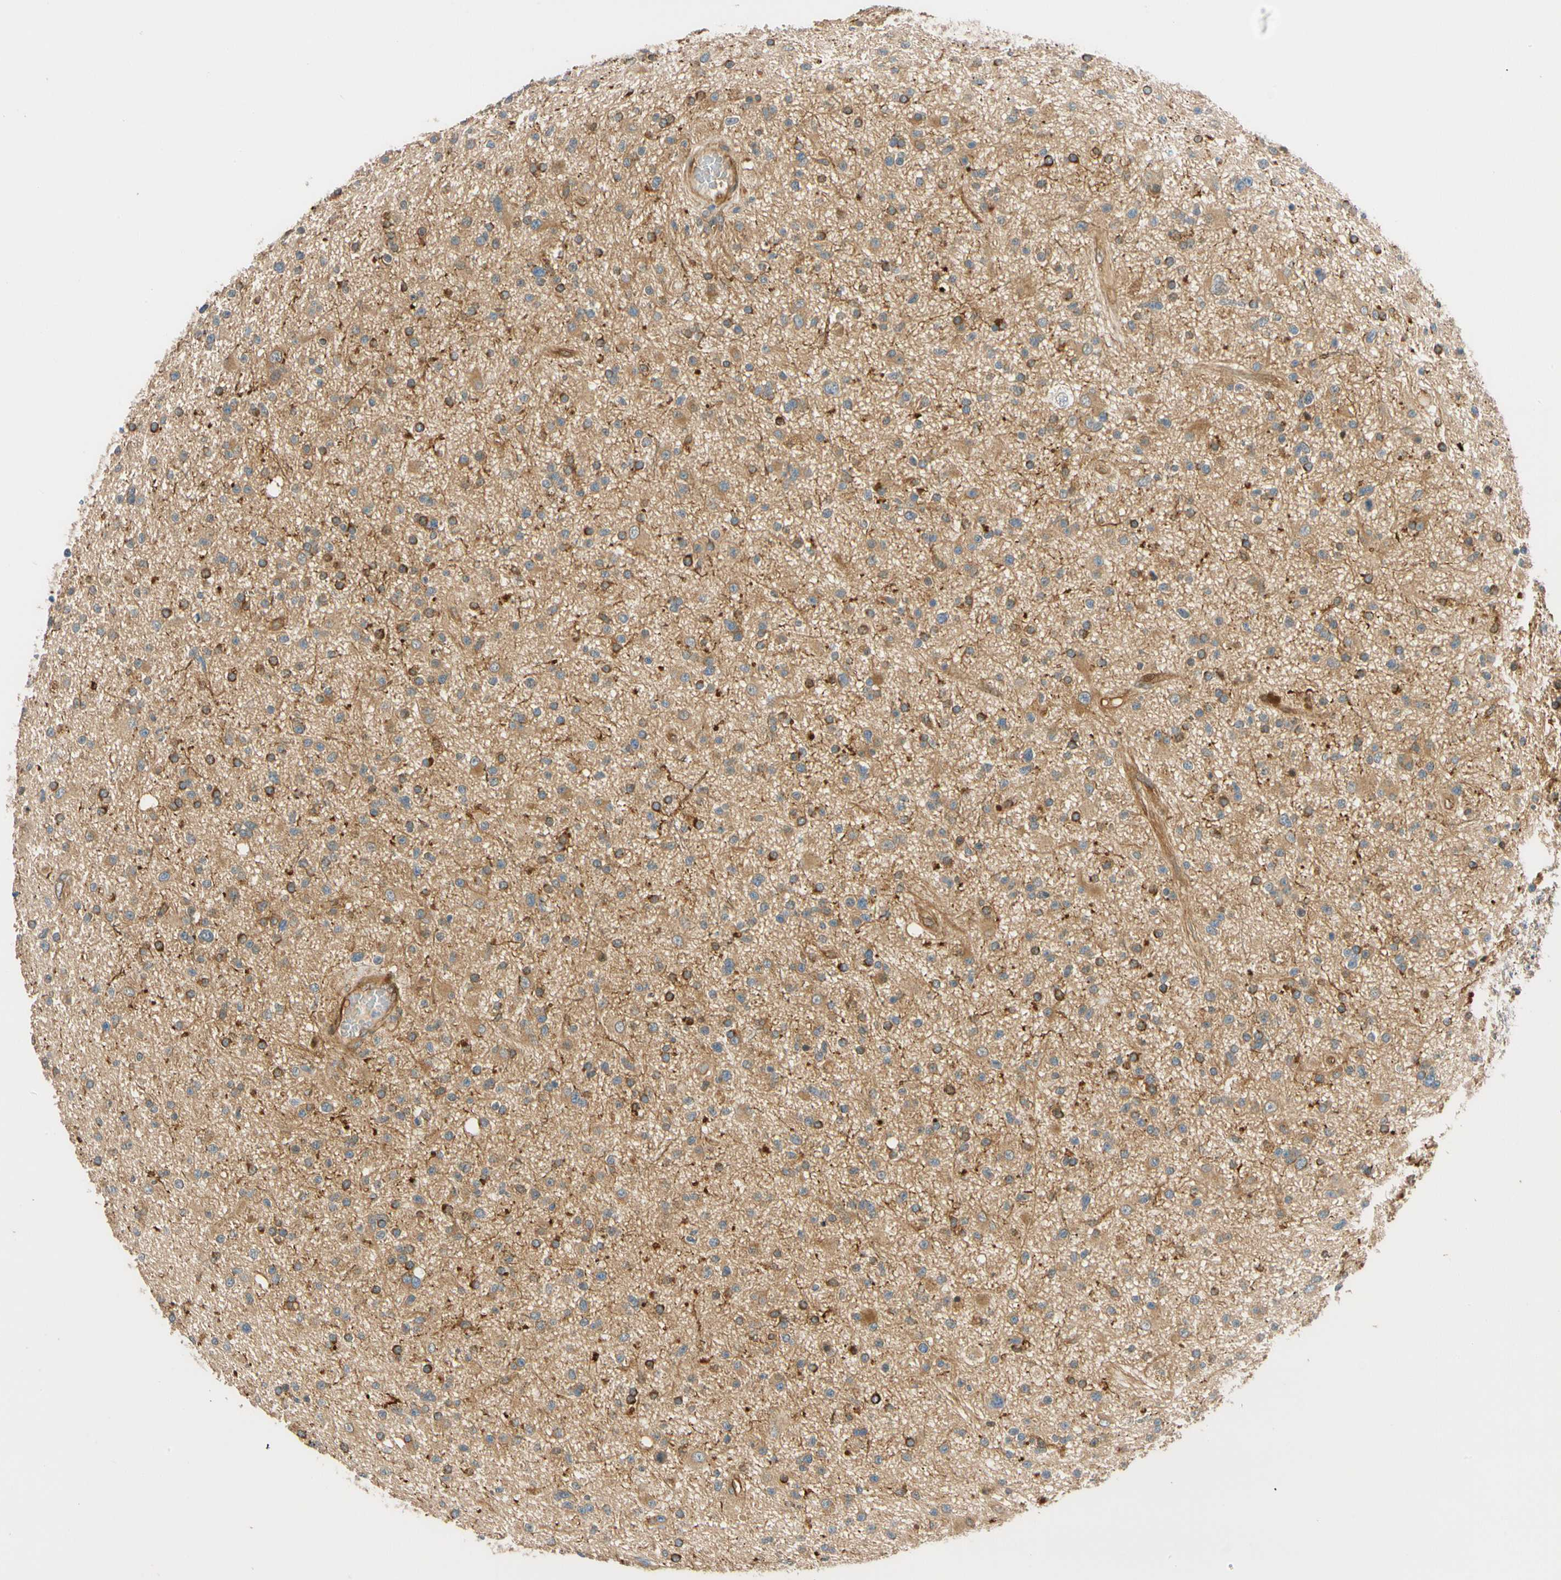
{"staining": {"intensity": "moderate", "quantity": ">75%", "location": "cytoplasmic/membranous"}, "tissue": "glioma", "cell_type": "Tumor cells", "image_type": "cancer", "snomed": [{"axis": "morphology", "description": "Glioma, malignant, High grade"}, {"axis": "topography", "description": "Brain"}], "caption": "Glioma was stained to show a protein in brown. There is medium levels of moderate cytoplasmic/membranous expression in approximately >75% of tumor cells. (DAB = brown stain, brightfield microscopy at high magnification).", "gene": "PARP14", "patient": {"sex": "male", "age": 33}}